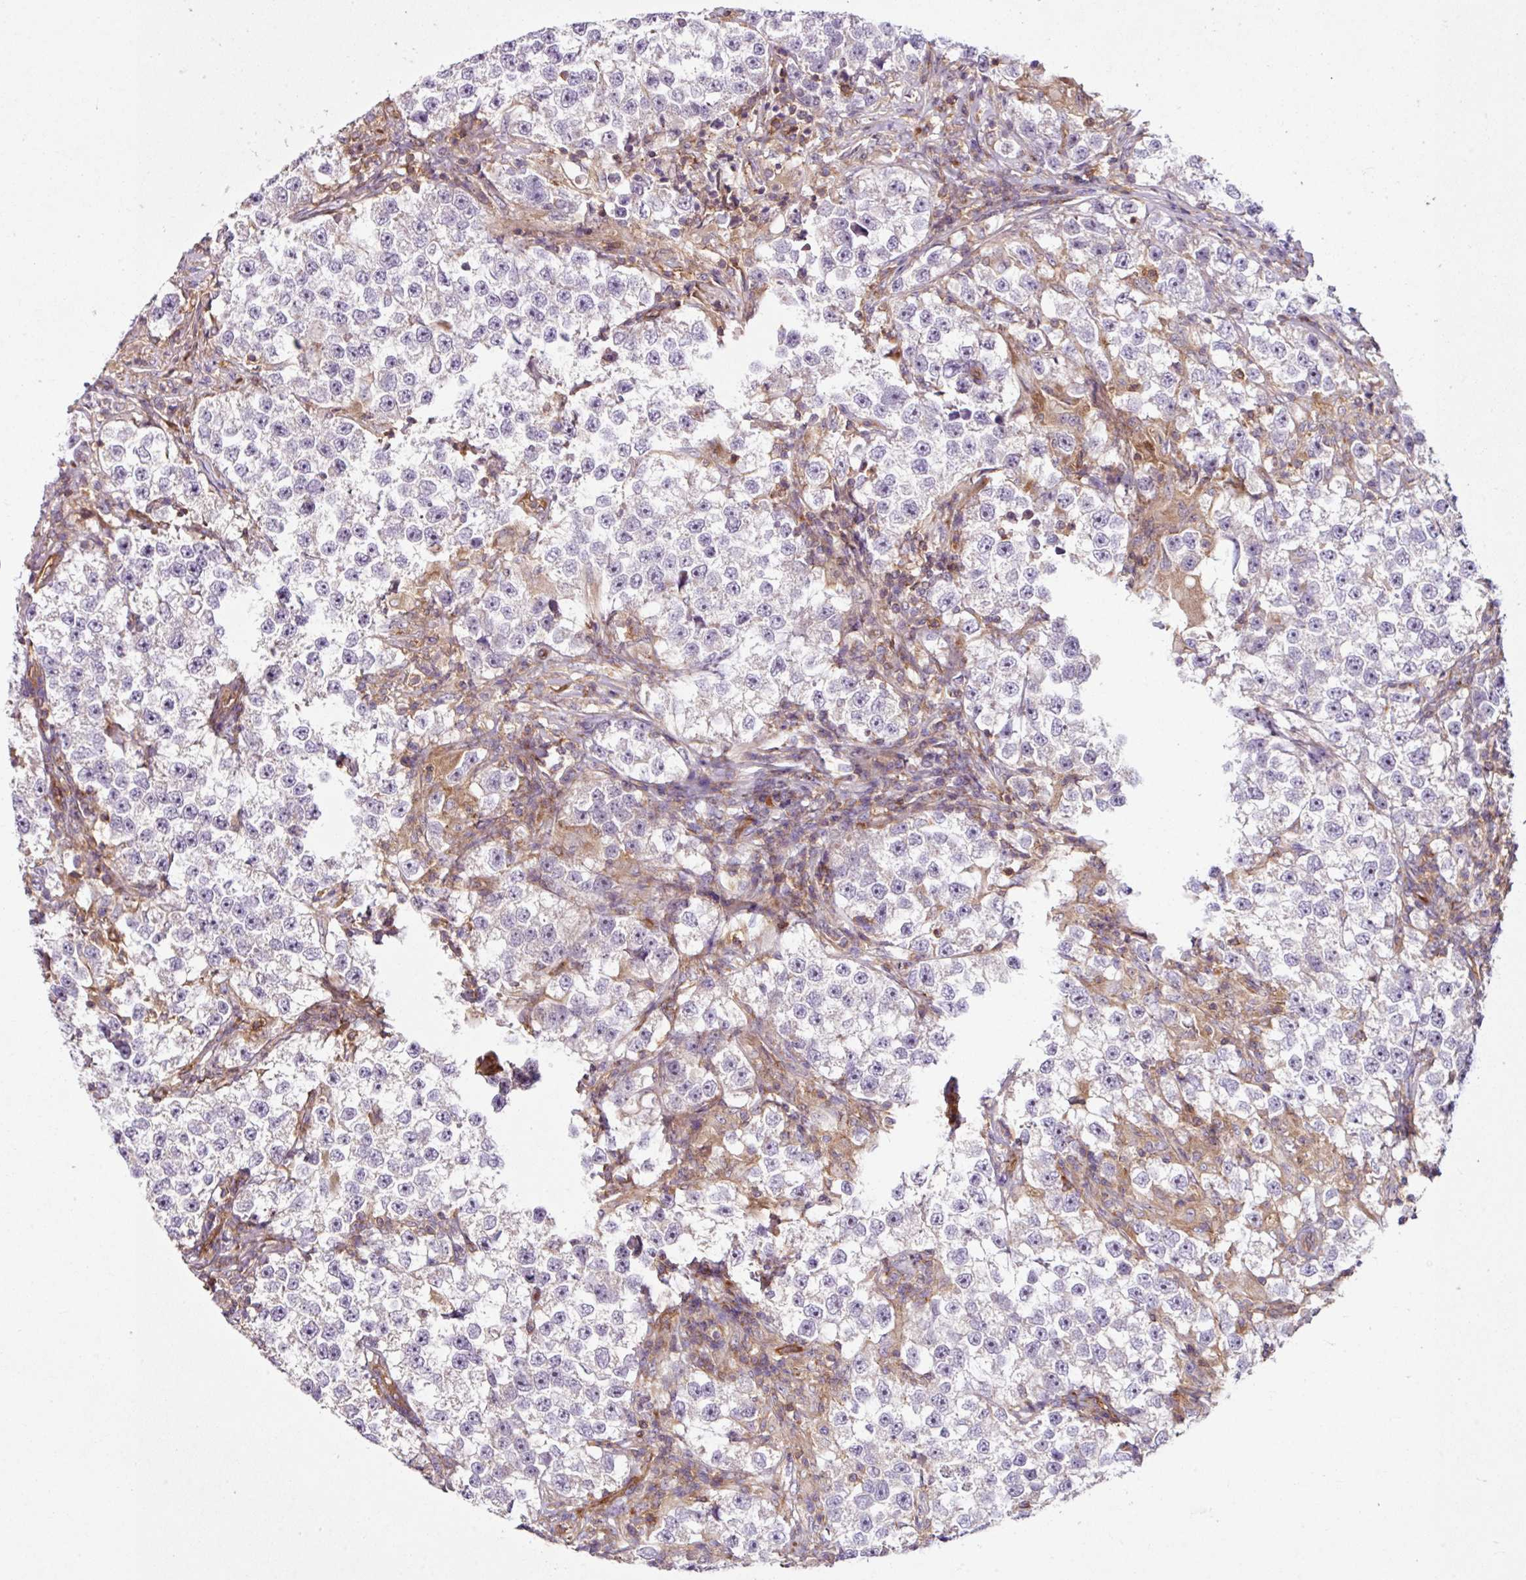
{"staining": {"intensity": "negative", "quantity": "none", "location": "none"}, "tissue": "testis cancer", "cell_type": "Tumor cells", "image_type": "cancer", "snomed": [{"axis": "morphology", "description": "Seminoma, NOS"}, {"axis": "topography", "description": "Testis"}], "caption": "Immunohistochemical staining of seminoma (testis) displays no significant expression in tumor cells. Brightfield microscopy of IHC stained with DAB (3,3'-diaminobenzidine) (brown) and hematoxylin (blue), captured at high magnification.", "gene": "ZNF106", "patient": {"sex": "male", "age": 46}}